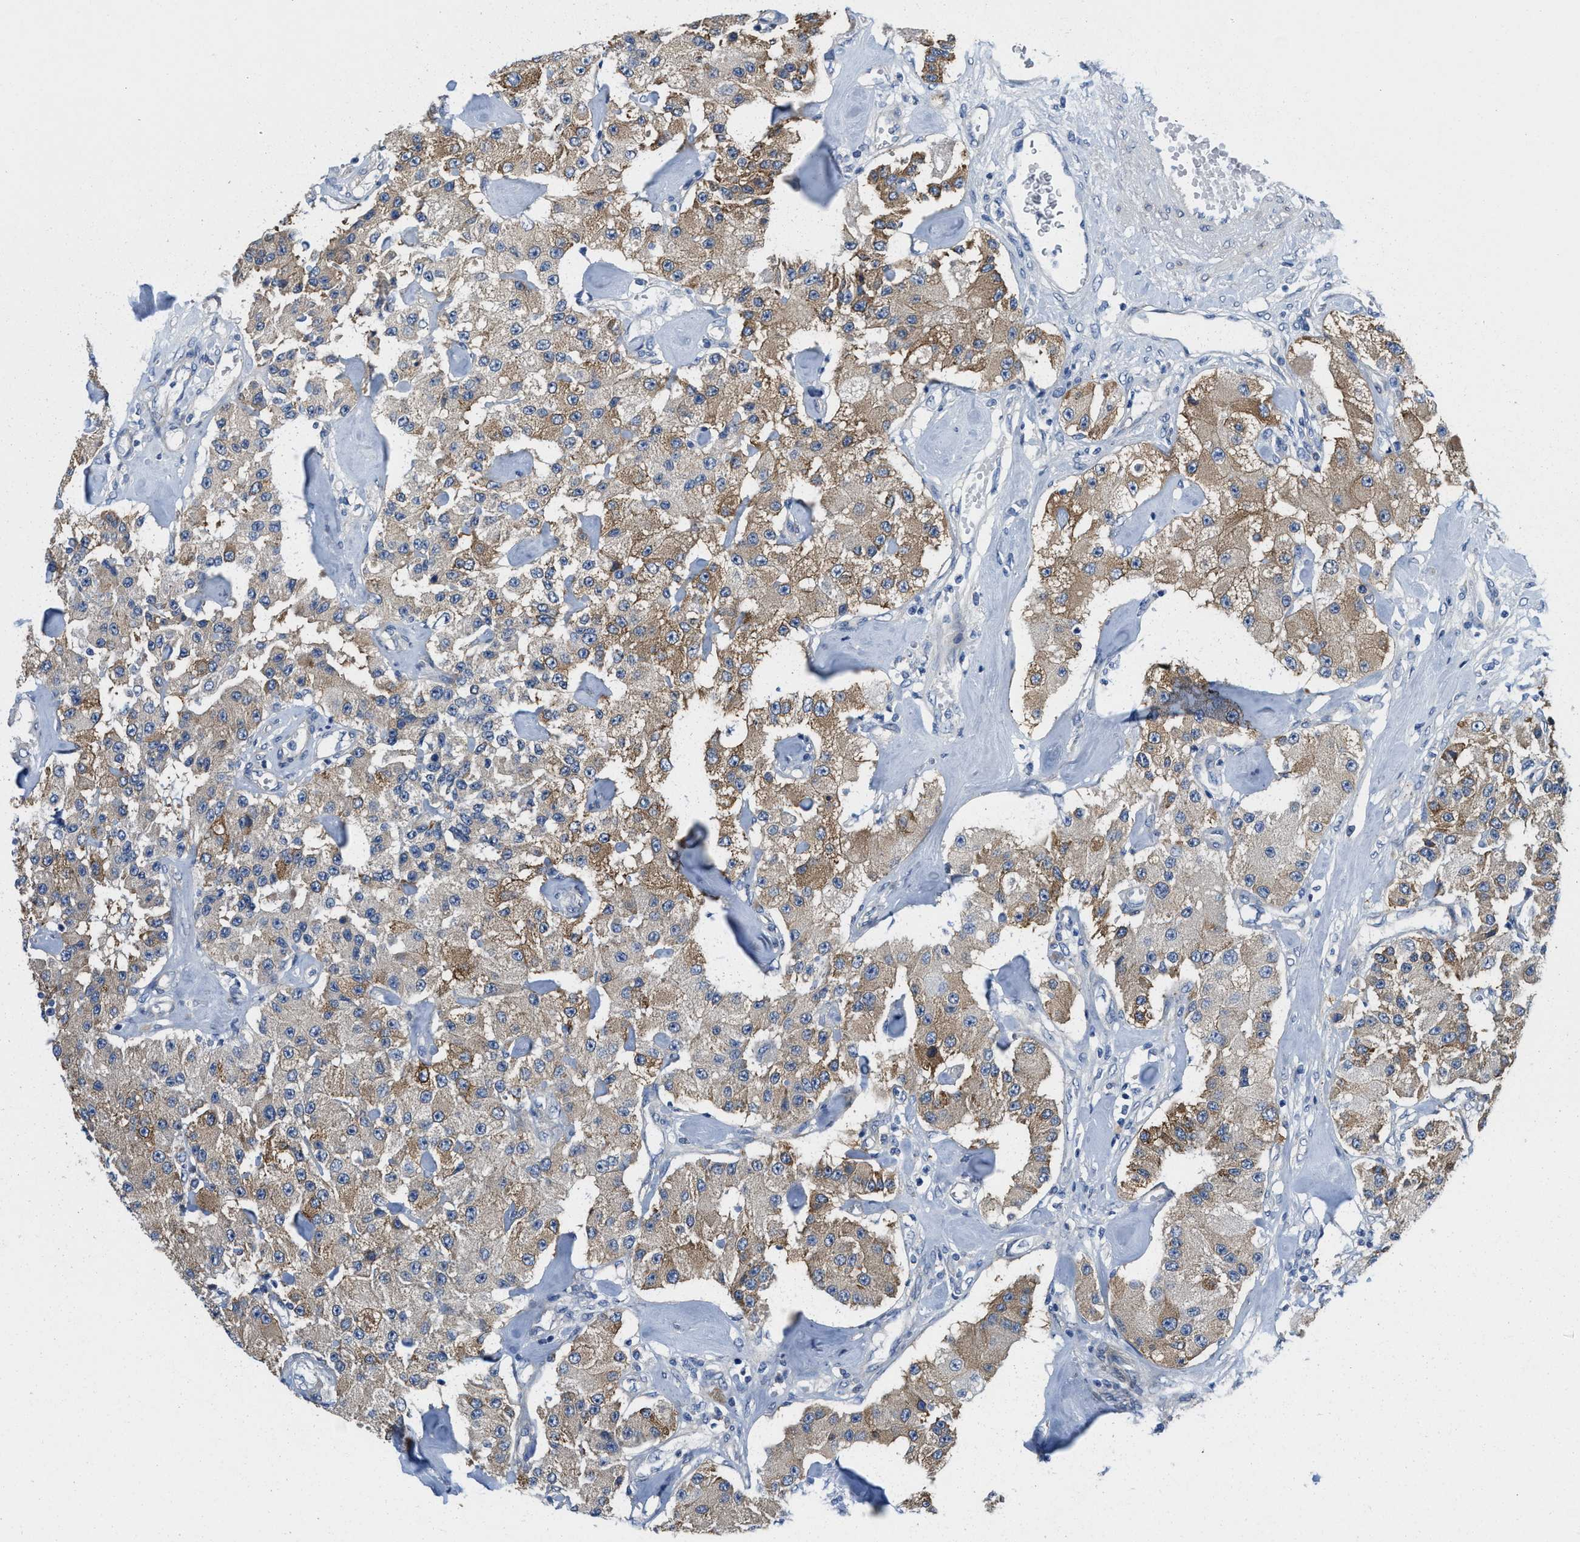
{"staining": {"intensity": "moderate", "quantity": "25%-75%", "location": "cytoplasmic/membranous"}, "tissue": "carcinoid", "cell_type": "Tumor cells", "image_type": "cancer", "snomed": [{"axis": "morphology", "description": "Carcinoid, malignant, NOS"}, {"axis": "topography", "description": "Pancreas"}], "caption": "A photomicrograph showing moderate cytoplasmic/membranous staining in about 25%-75% of tumor cells in carcinoid (malignant), as visualized by brown immunohistochemical staining.", "gene": "DSCAM", "patient": {"sex": "male", "age": 41}}